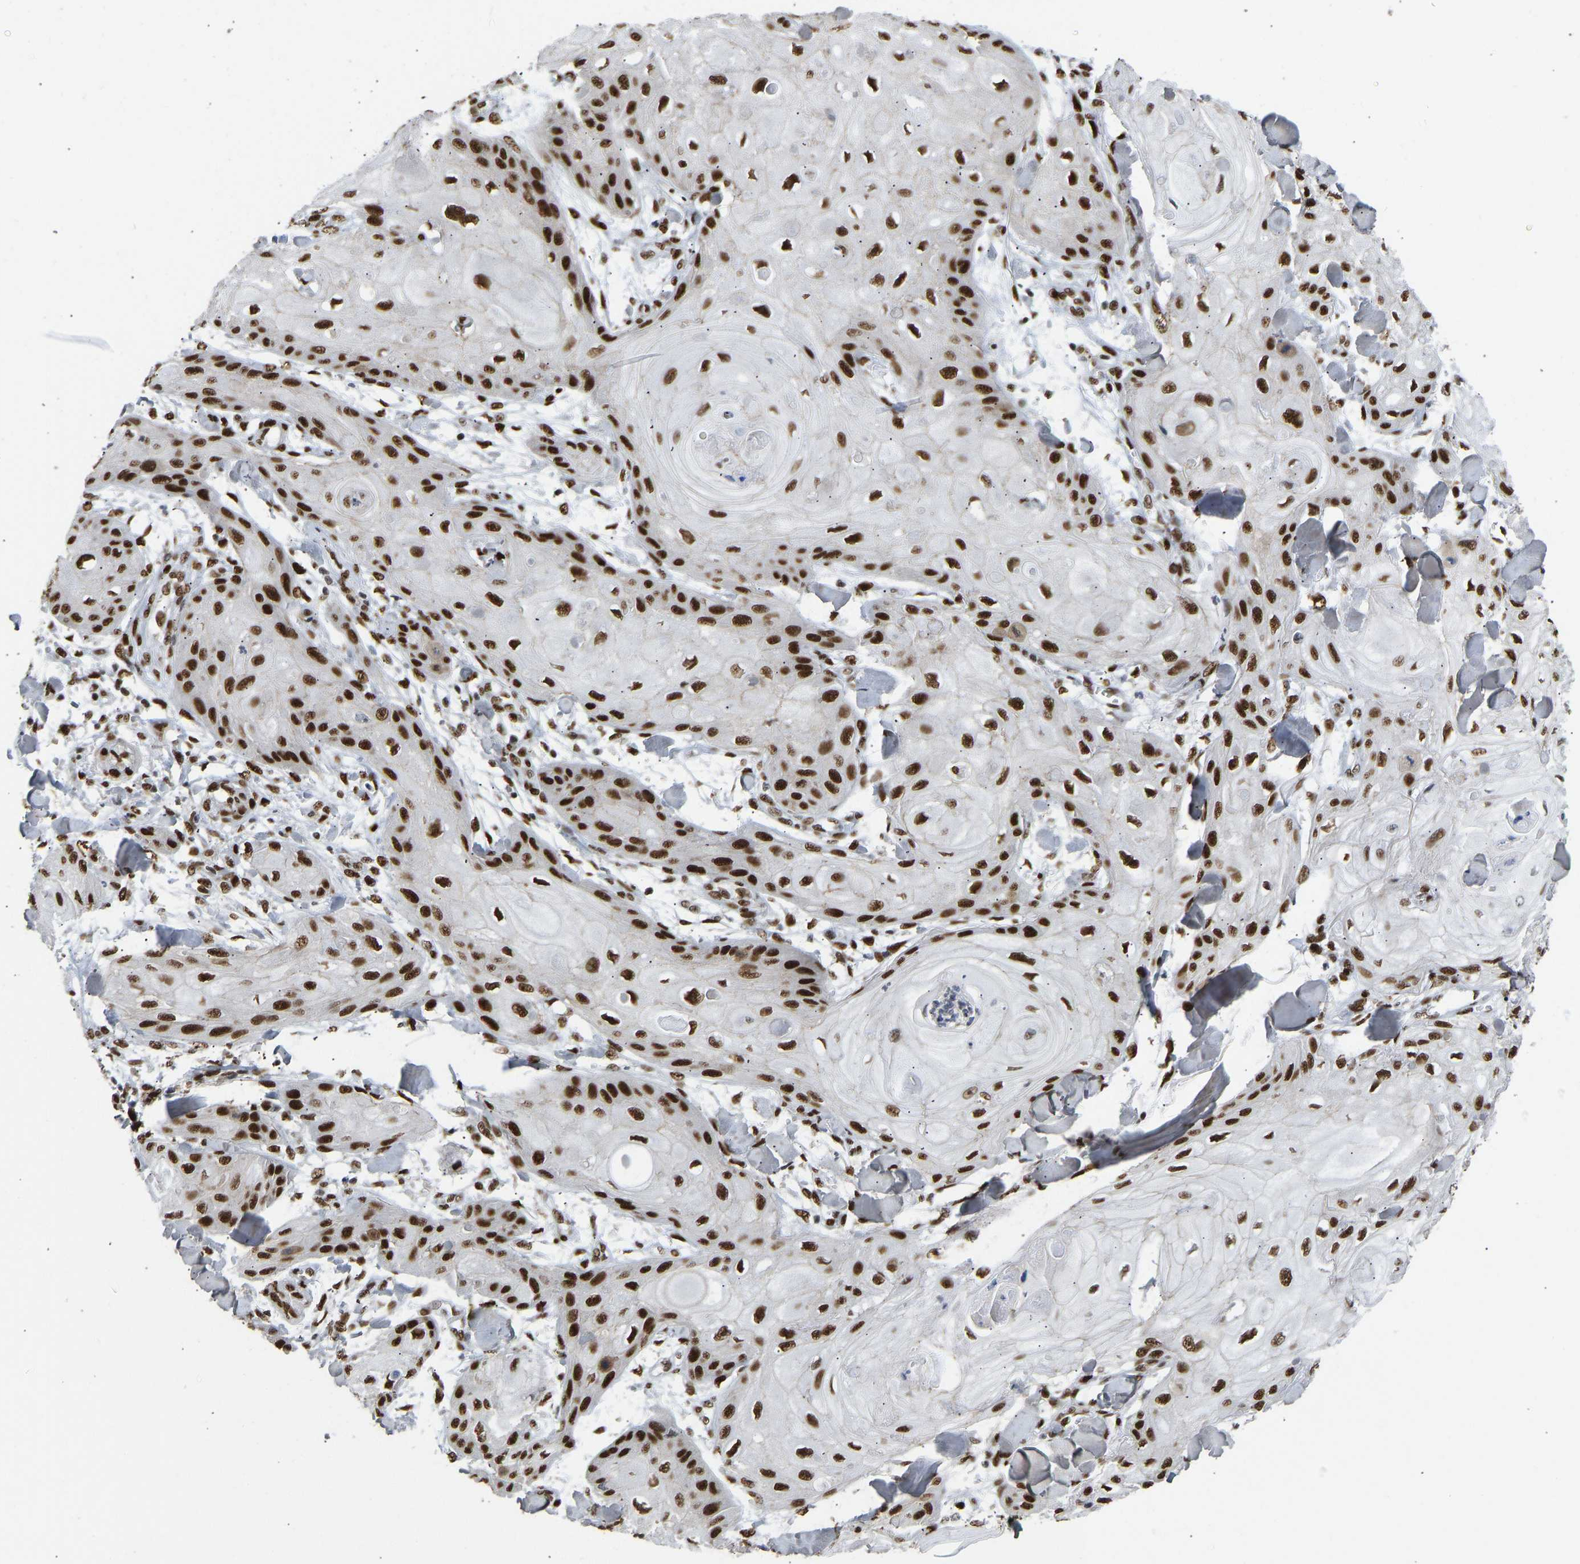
{"staining": {"intensity": "strong", "quantity": ">75%", "location": "nuclear"}, "tissue": "skin cancer", "cell_type": "Tumor cells", "image_type": "cancer", "snomed": [{"axis": "morphology", "description": "Squamous cell carcinoma, NOS"}, {"axis": "topography", "description": "Skin"}], "caption": "A photomicrograph of human skin cancer stained for a protein exhibits strong nuclear brown staining in tumor cells. (DAB IHC, brown staining for protein, blue staining for nuclei).", "gene": "FOXK1", "patient": {"sex": "male", "age": 74}}